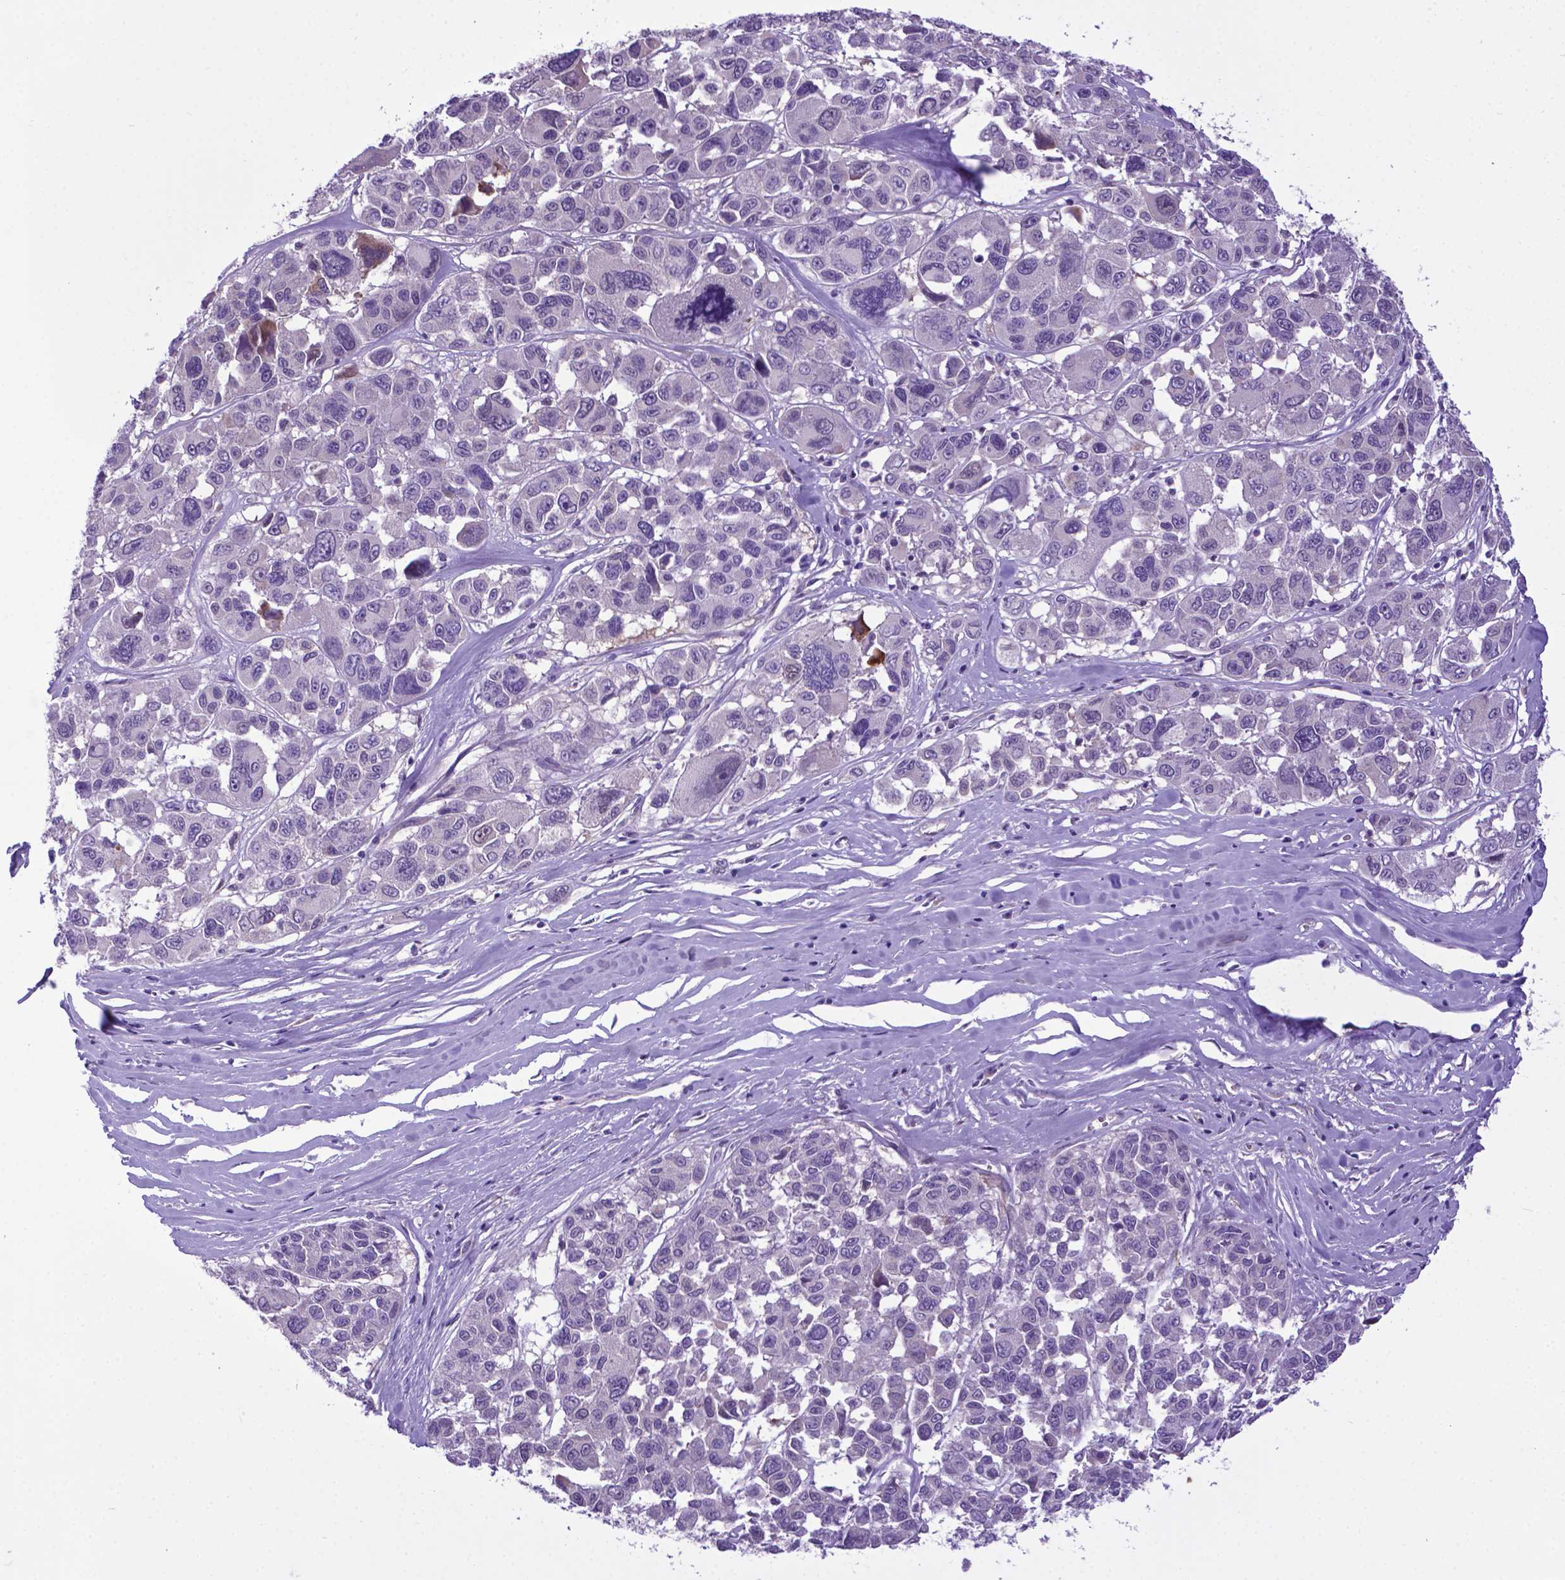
{"staining": {"intensity": "negative", "quantity": "none", "location": "none"}, "tissue": "melanoma", "cell_type": "Tumor cells", "image_type": "cancer", "snomed": [{"axis": "morphology", "description": "Malignant melanoma, NOS"}, {"axis": "topography", "description": "Skin"}], "caption": "There is no significant expression in tumor cells of malignant melanoma. (DAB IHC visualized using brightfield microscopy, high magnification).", "gene": "ADRA2B", "patient": {"sex": "female", "age": 66}}